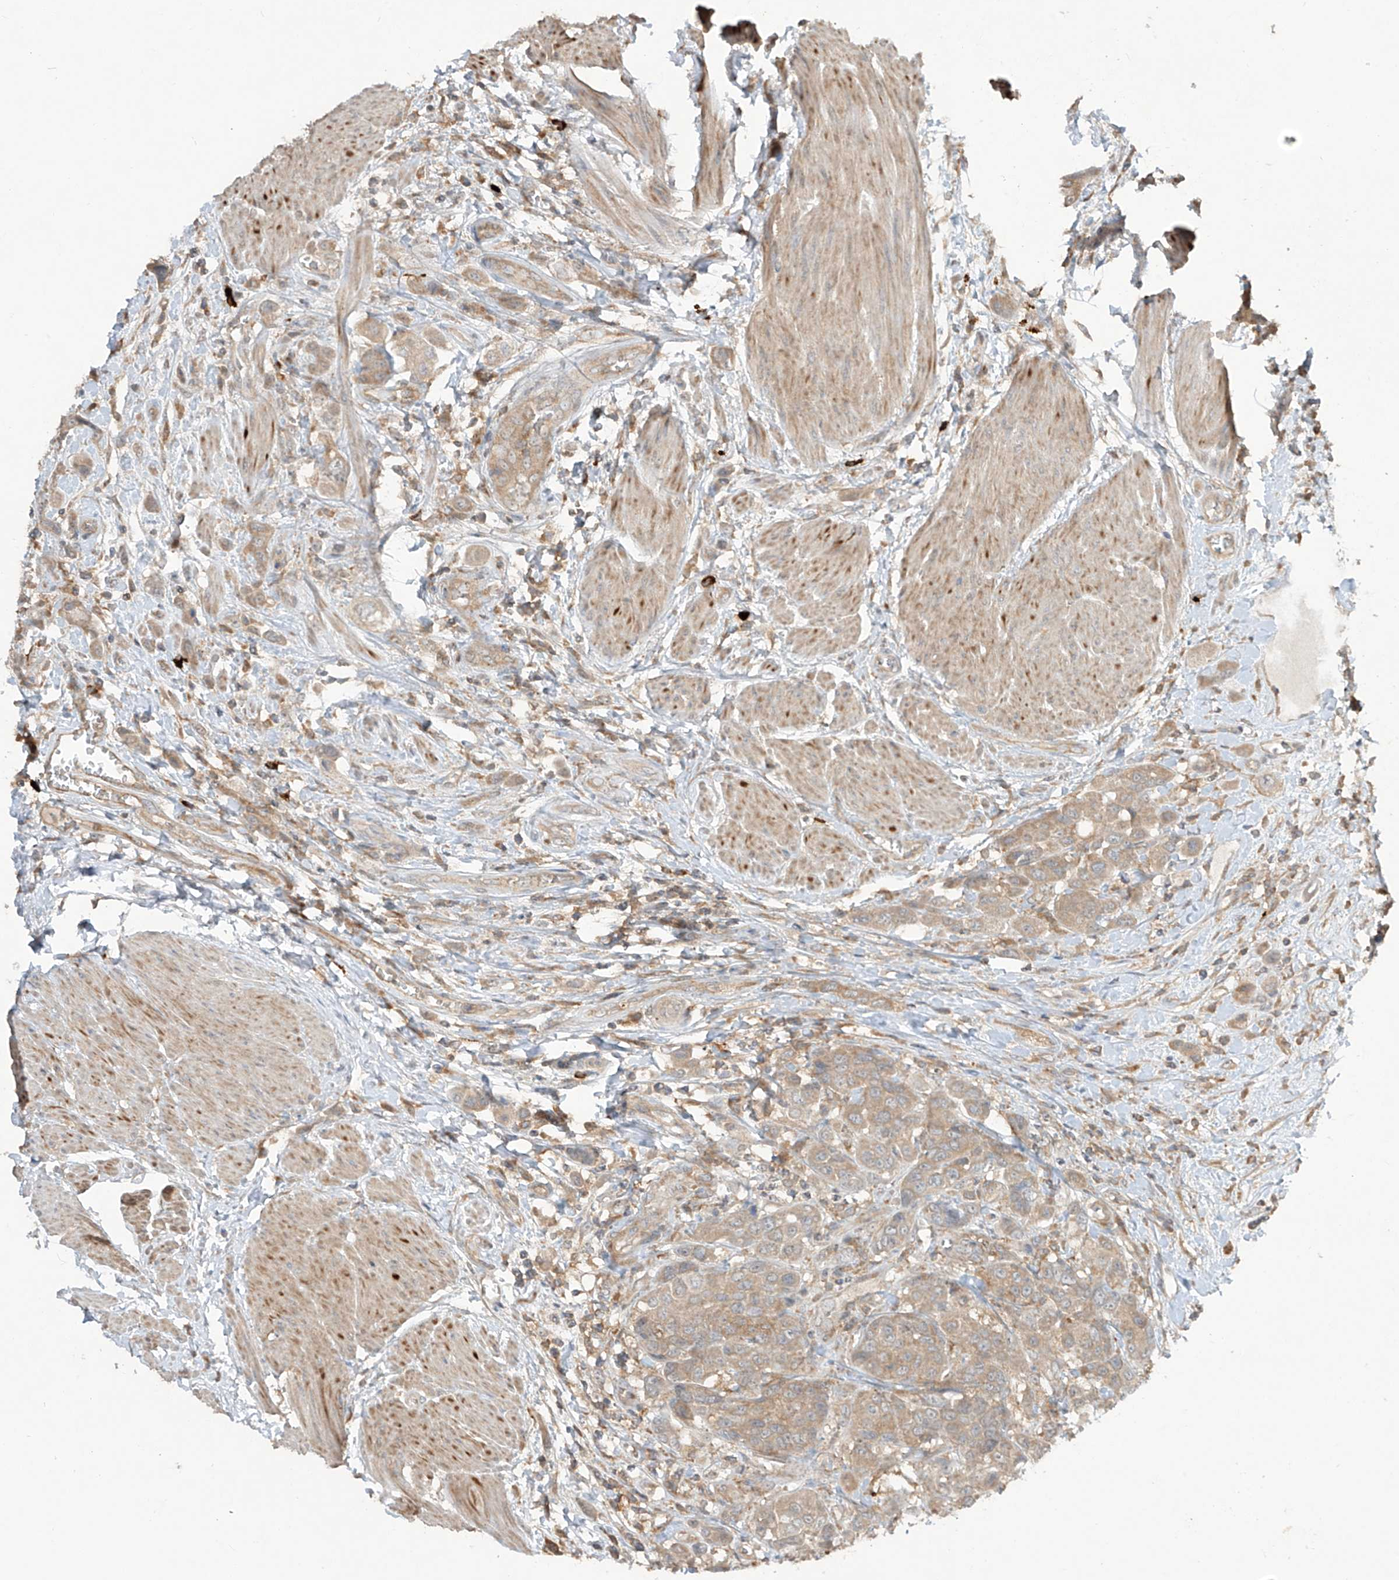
{"staining": {"intensity": "moderate", "quantity": ">75%", "location": "cytoplasmic/membranous"}, "tissue": "urothelial cancer", "cell_type": "Tumor cells", "image_type": "cancer", "snomed": [{"axis": "morphology", "description": "Urothelial carcinoma, High grade"}, {"axis": "topography", "description": "Urinary bladder"}], "caption": "Protein analysis of high-grade urothelial carcinoma tissue displays moderate cytoplasmic/membranous expression in approximately >75% of tumor cells.", "gene": "LDAH", "patient": {"sex": "male", "age": 50}}